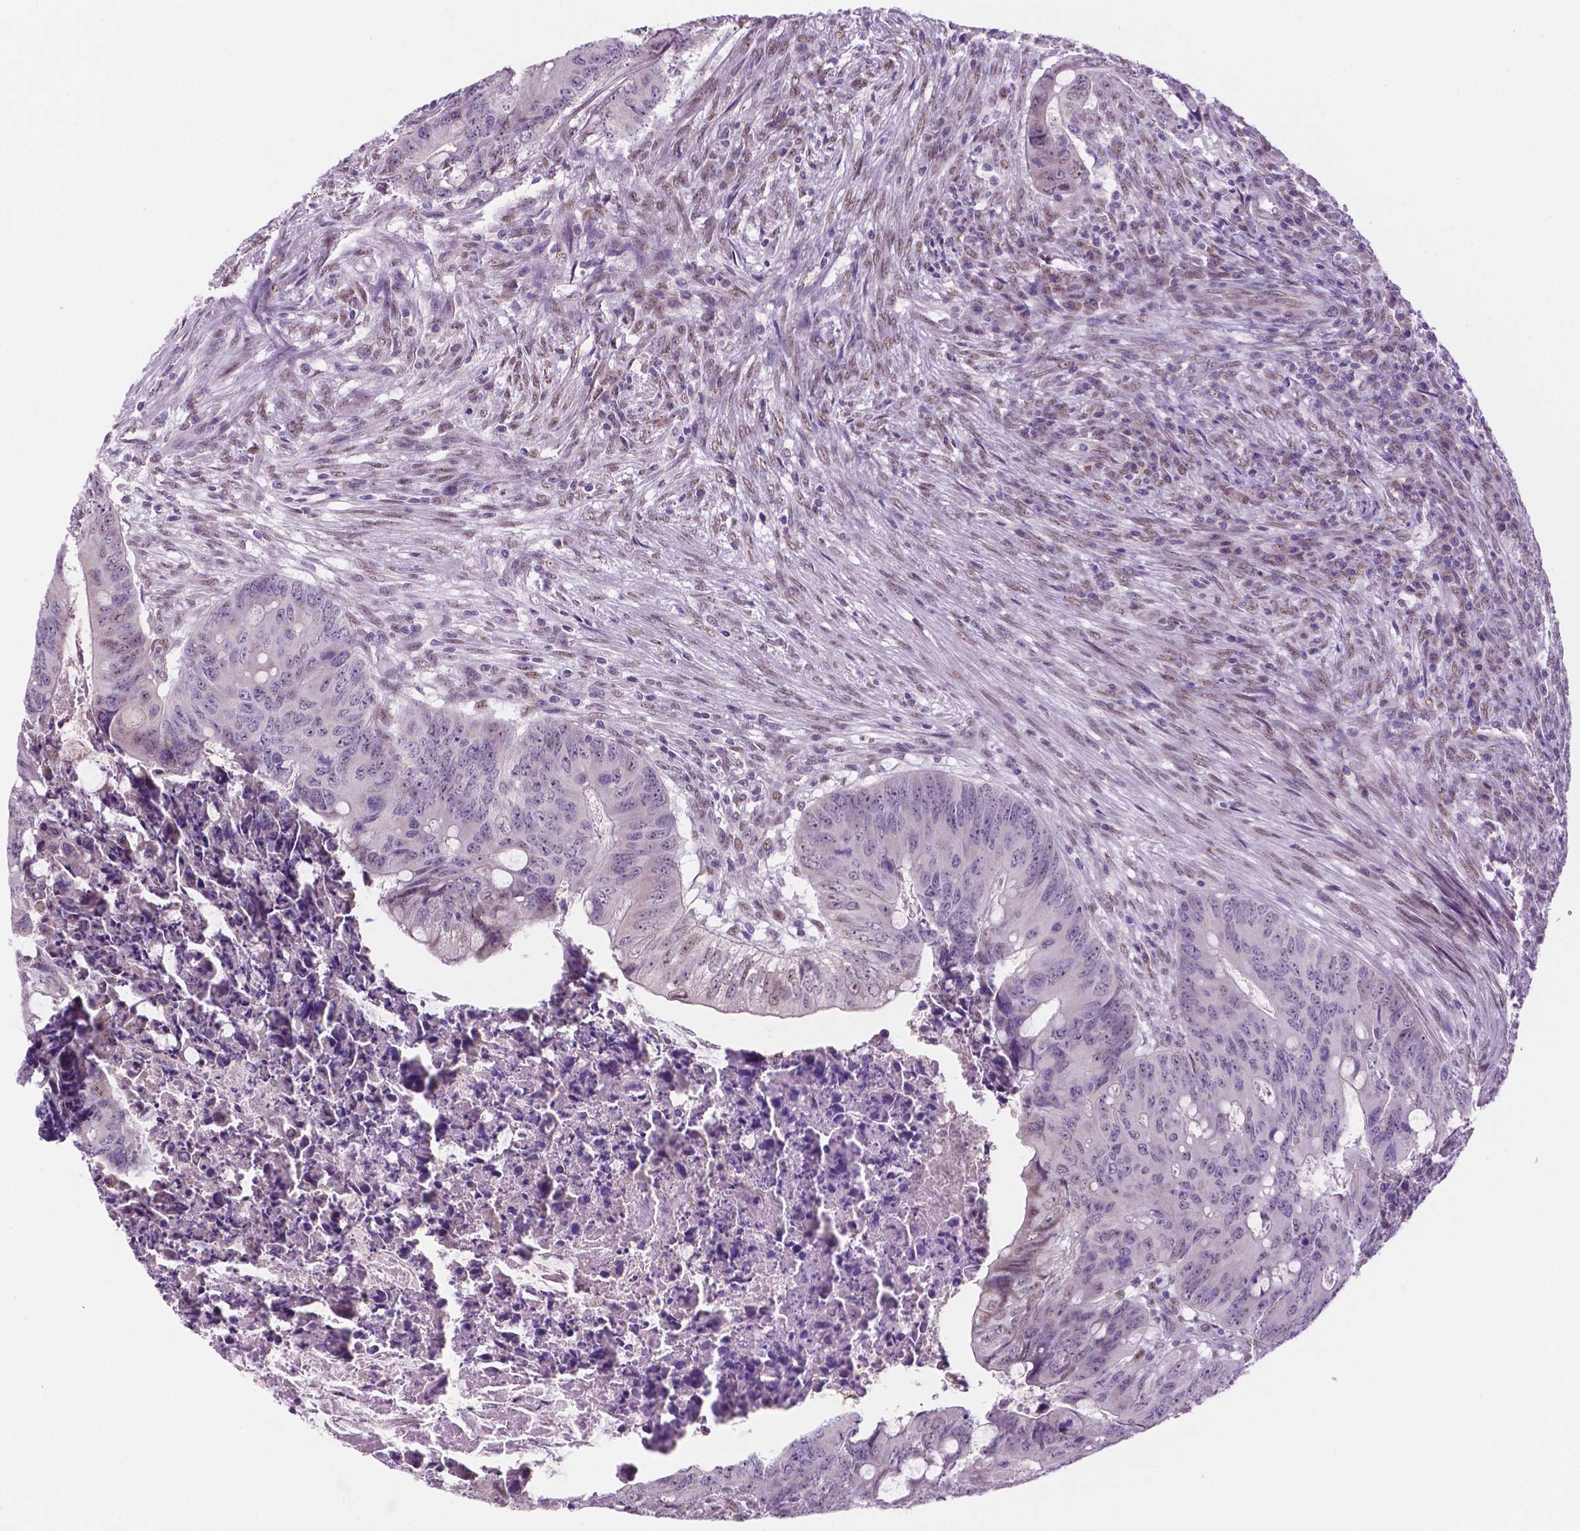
{"staining": {"intensity": "weak", "quantity": "<25%", "location": "nuclear"}, "tissue": "colorectal cancer", "cell_type": "Tumor cells", "image_type": "cancer", "snomed": [{"axis": "morphology", "description": "Adenocarcinoma, NOS"}, {"axis": "topography", "description": "Colon"}], "caption": "This is an immunohistochemistry (IHC) image of human colorectal cancer (adenocarcinoma). There is no staining in tumor cells.", "gene": "C18orf21", "patient": {"sex": "female", "age": 74}}